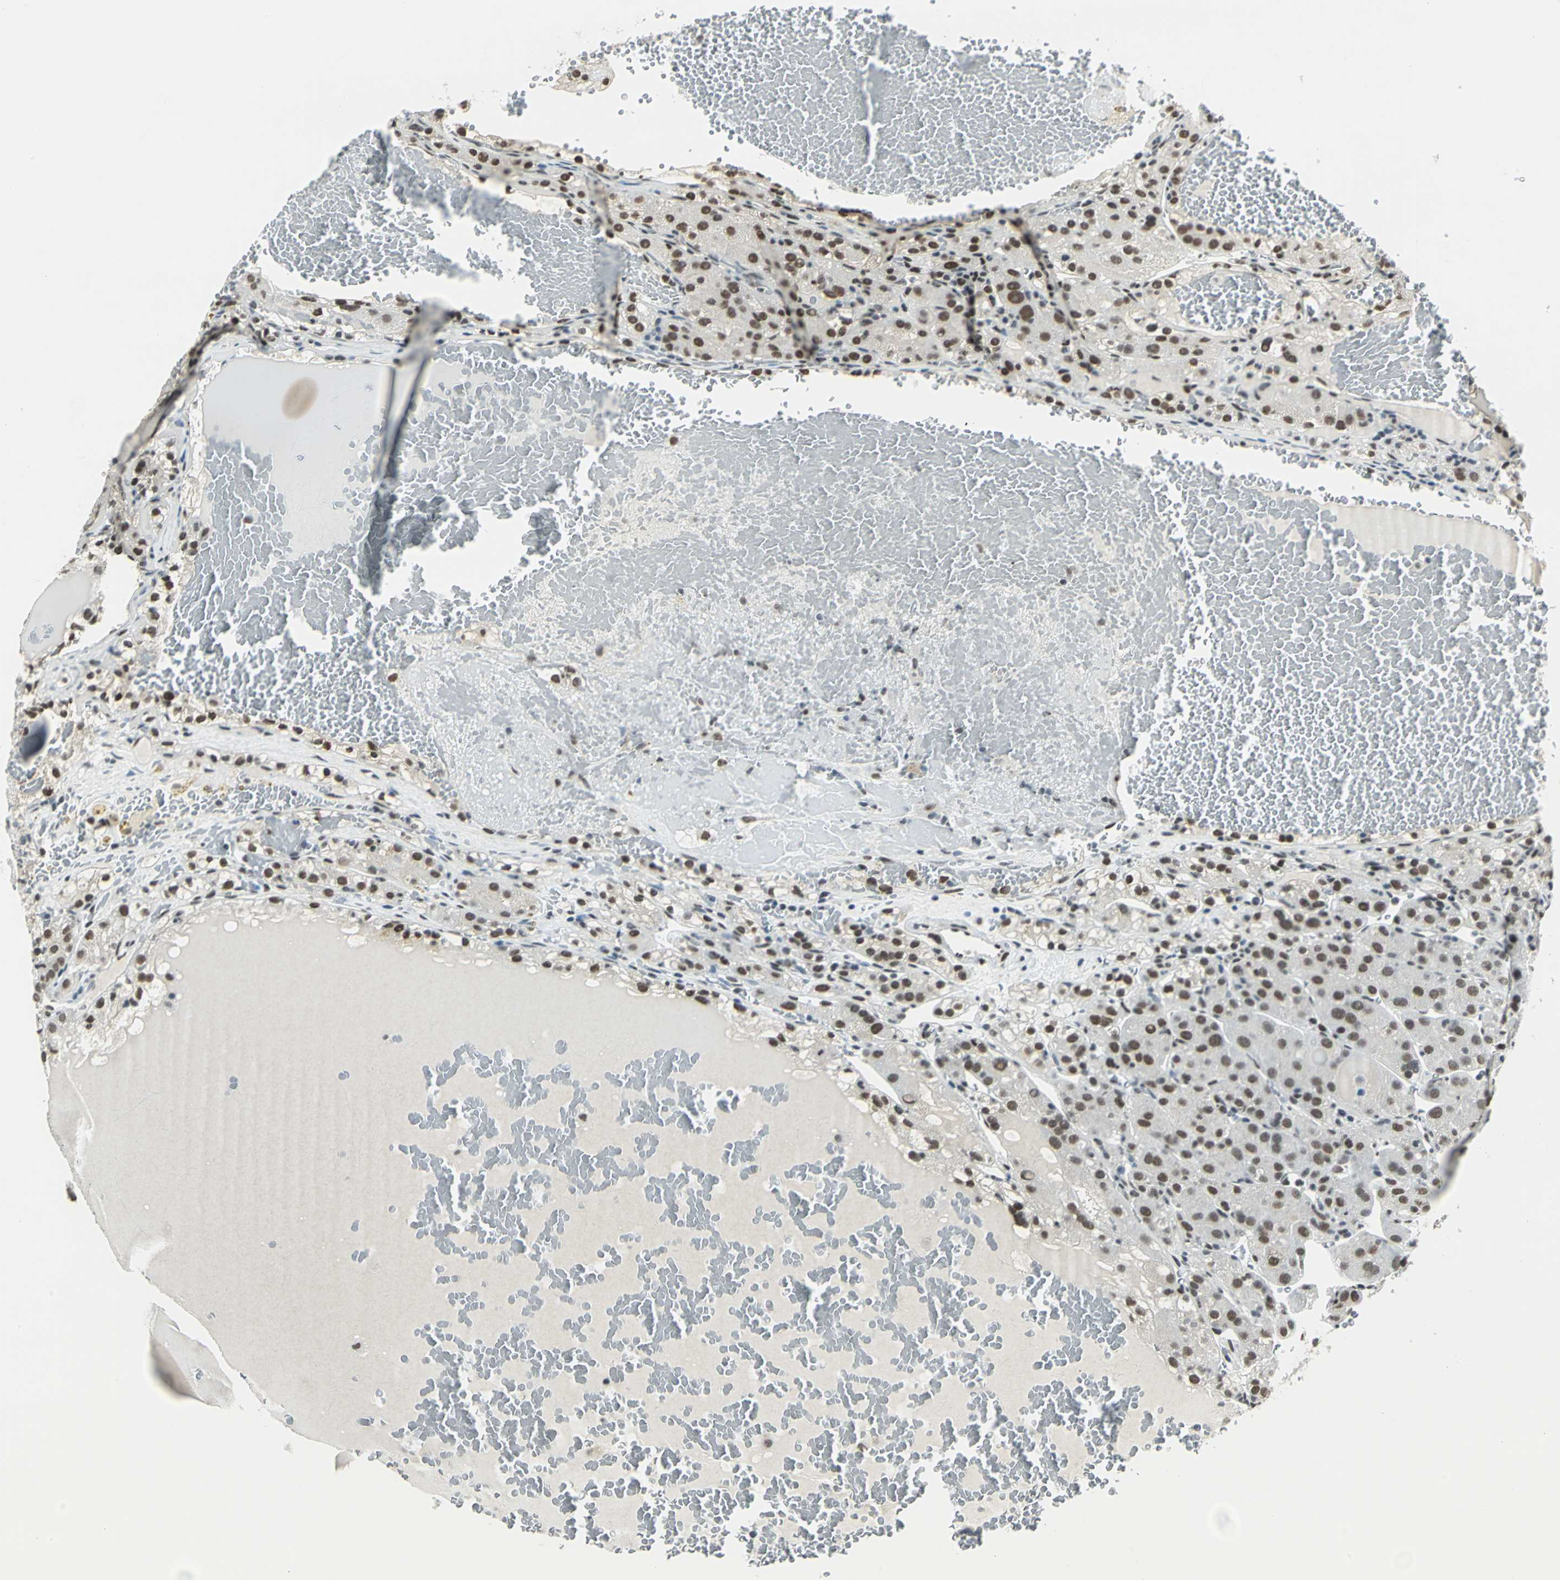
{"staining": {"intensity": "strong", "quantity": ">75%", "location": "nuclear"}, "tissue": "renal cancer", "cell_type": "Tumor cells", "image_type": "cancer", "snomed": [{"axis": "morphology", "description": "Normal tissue, NOS"}, {"axis": "morphology", "description": "Adenocarcinoma, NOS"}, {"axis": "topography", "description": "Kidney"}], "caption": "IHC of renal cancer (adenocarcinoma) displays high levels of strong nuclear positivity in approximately >75% of tumor cells.", "gene": "ADNP", "patient": {"sex": "male", "age": 61}}